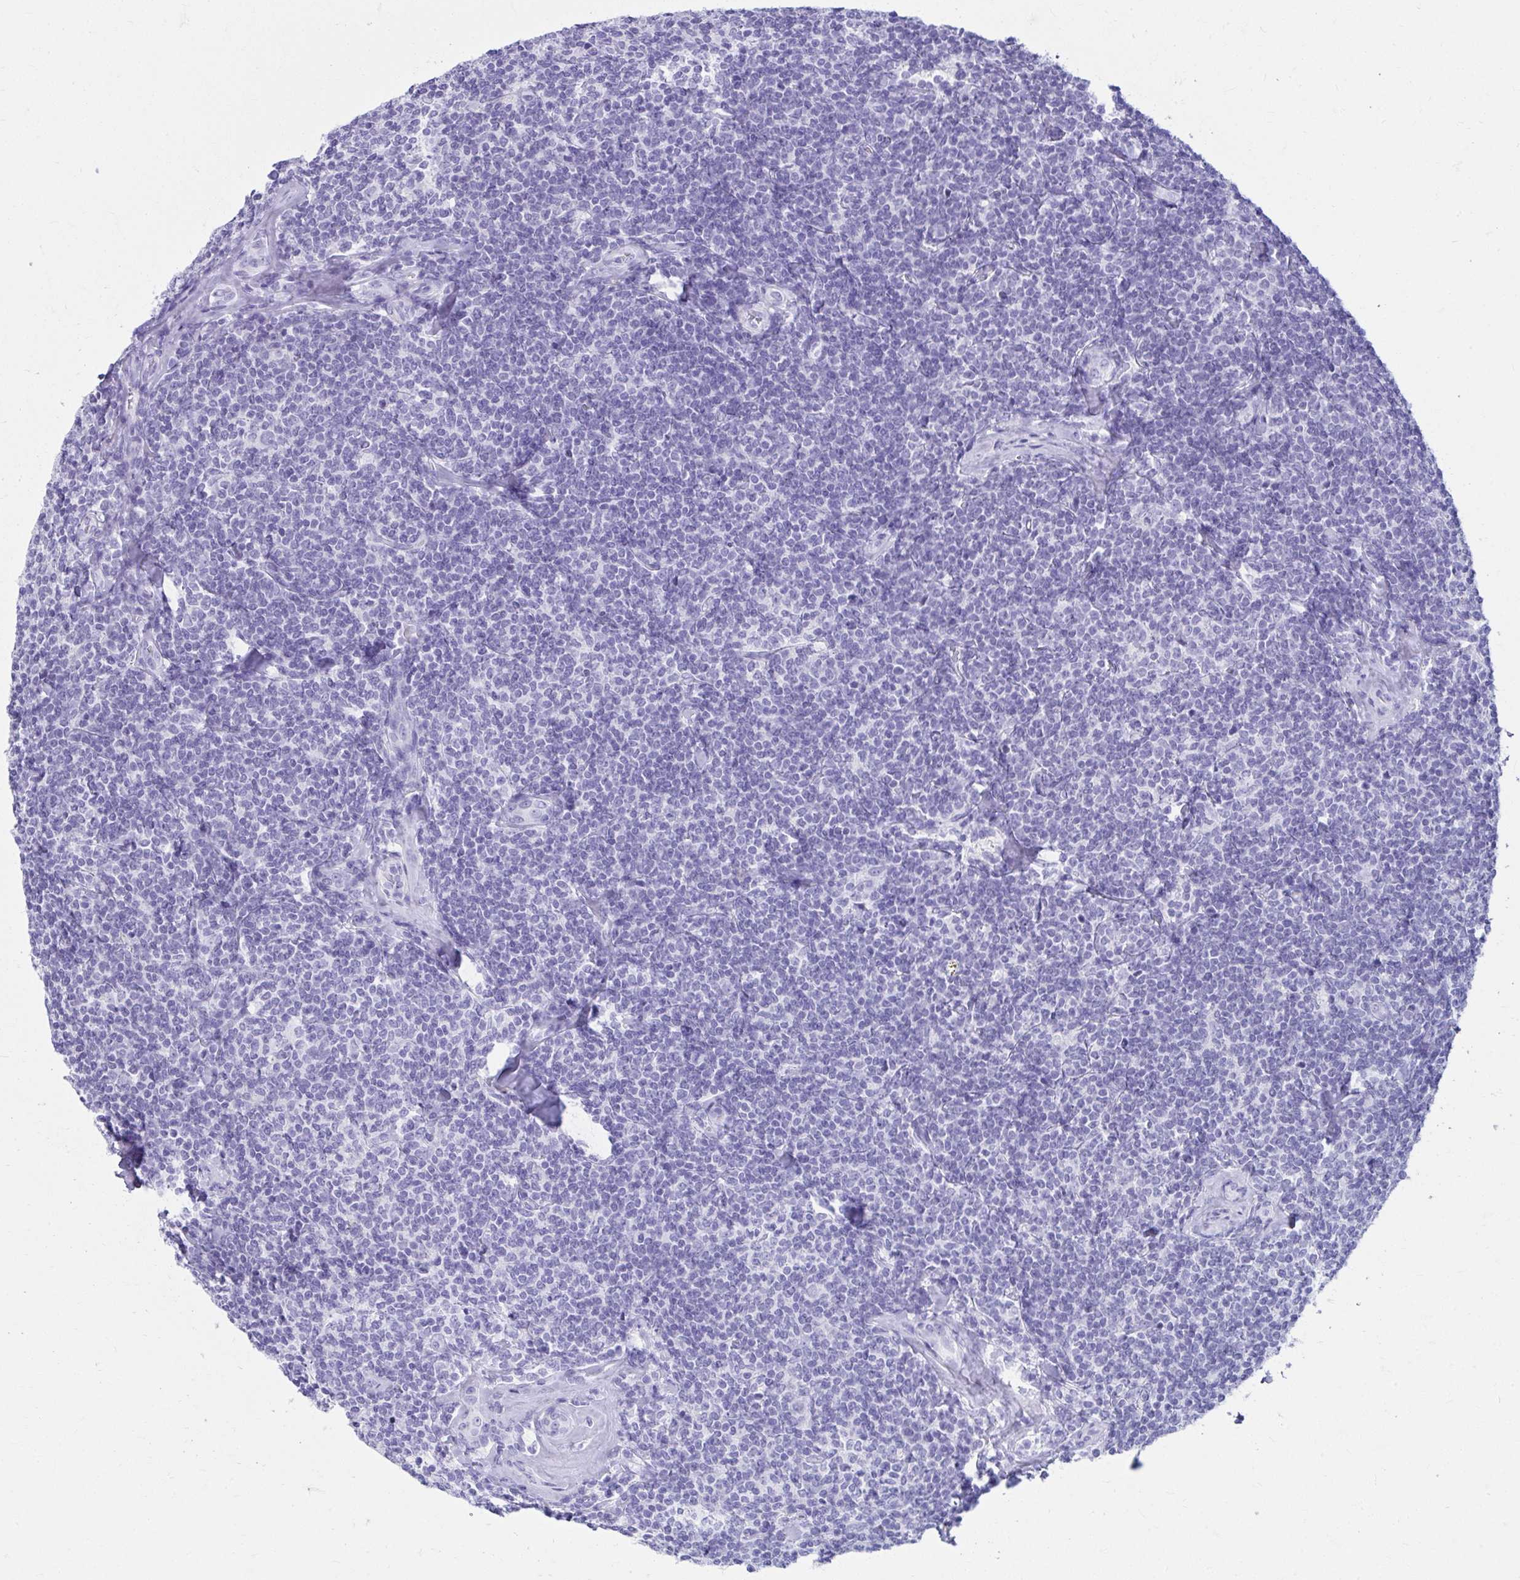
{"staining": {"intensity": "negative", "quantity": "none", "location": "none"}, "tissue": "lymphoma", "cell_type": "Tumor cells", "image_type": "cancer", "snomed": [{"axis": "morphology", "description": "Malignant lymphoma, non-Hodgkin's type, Low grade"}, {"axis": "topography", "description": "Lymph node"}], "caption": "Immunohistochemistry (IHC) of human low-grade malignant lymphoma, non-Hodgkin's type demonstrates no expression in tumor cells.", "gene": "ATP4B", "patient": {"sex": "female", "age": 56}}